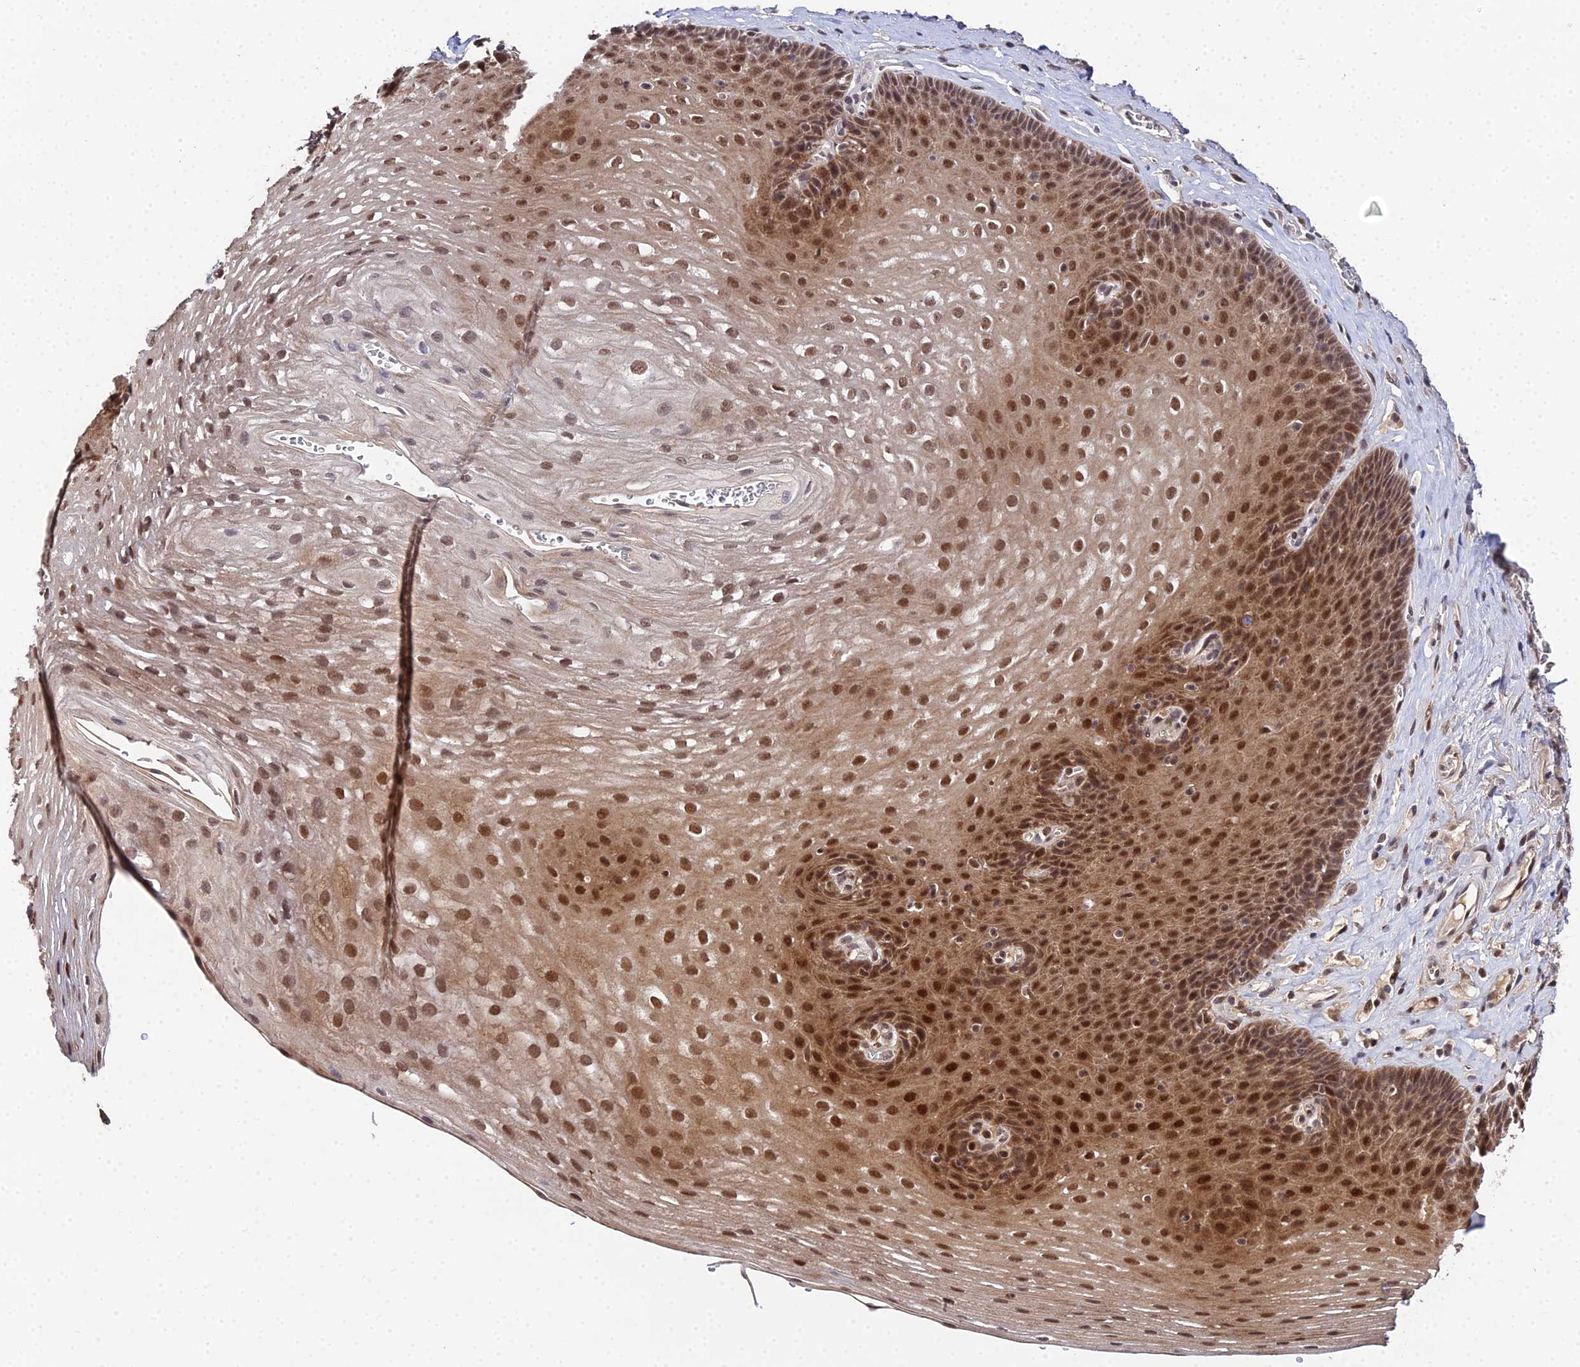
{"staining": {"intensity": "moderate", "quantity": ">75%", "location": "nuclear"}, "tissue": "esophagus", "cell_type": "Squamous epithelial cells", "image_type": "normal", "snomed": [{"axis": "morphology", "description": "Normal tissue, NOS"}, {"axis": "topography", "description": "Esophagus"}], "caption": "This micrograph exhibits IHC staining of benign human esophagus, with medium moderate nuclear staining in about >75% of squamous epithelial cells.", "gene": "BIVM", "patient": {"sex": "female", "age": 66}}